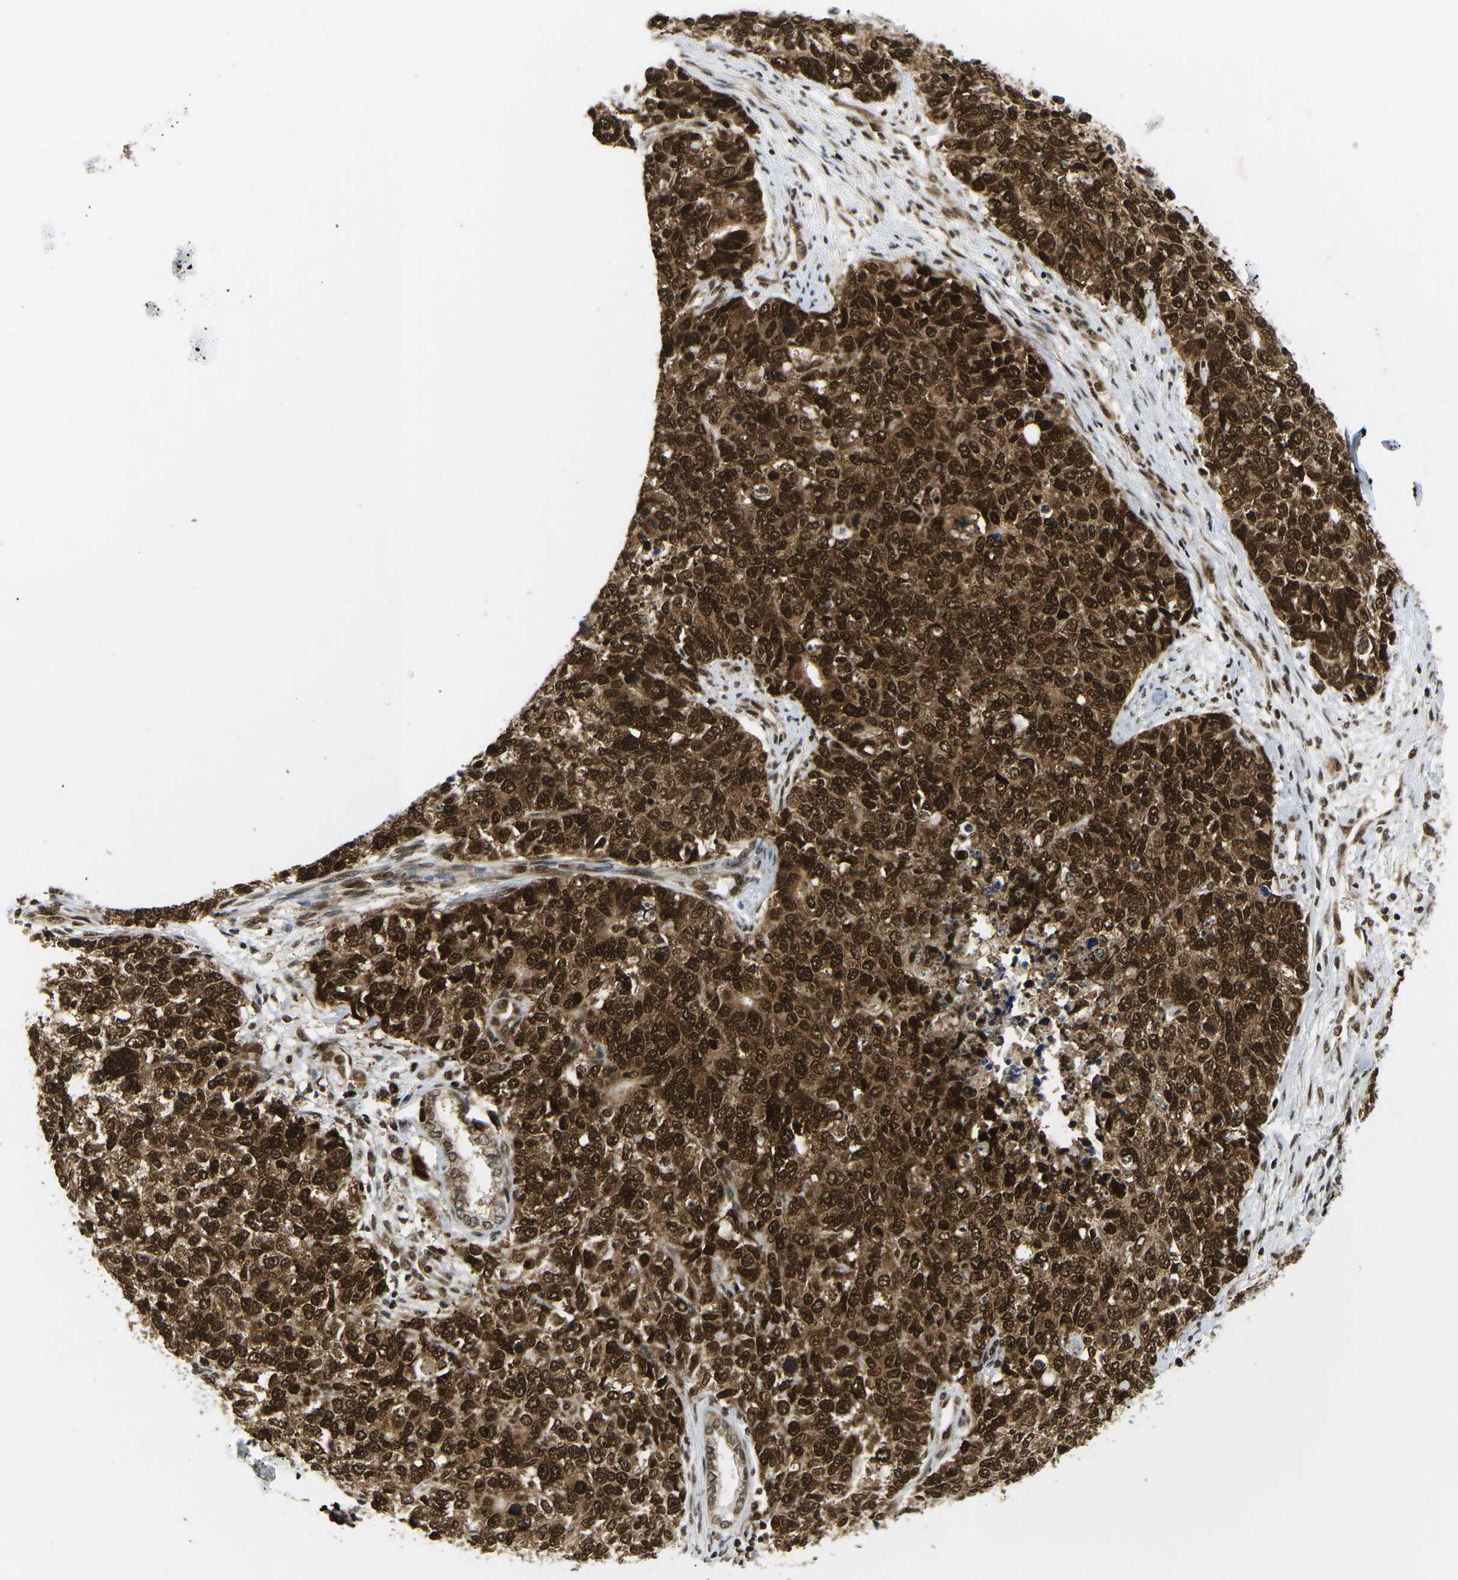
{"staining": {"intensity": "strong", "quantity": ">75%", "location": "cytoplasmic/membranous,nuclear"}, "tissue": "cervical cancer", "cell_type": "Tumor cells", "image_type": "cancer", "snomed": [{"axis": "morphology", "description": "Squamous cell carcinoma, NOS"}, {"axis": "topography", "description": "Cervix"}], "caption": "The immunohistochemical stain shows strong cytoplasmic/membranous and nuclear staining in tumor cells of cervical squamous cell carcinoma tissue. The staining was performed using DAB, with brown indicating positive protein expression. Nuclei are stained blue with hematoxylin.", "gene": "CELF1", "patient": {"sex": "female", "age": 63}}